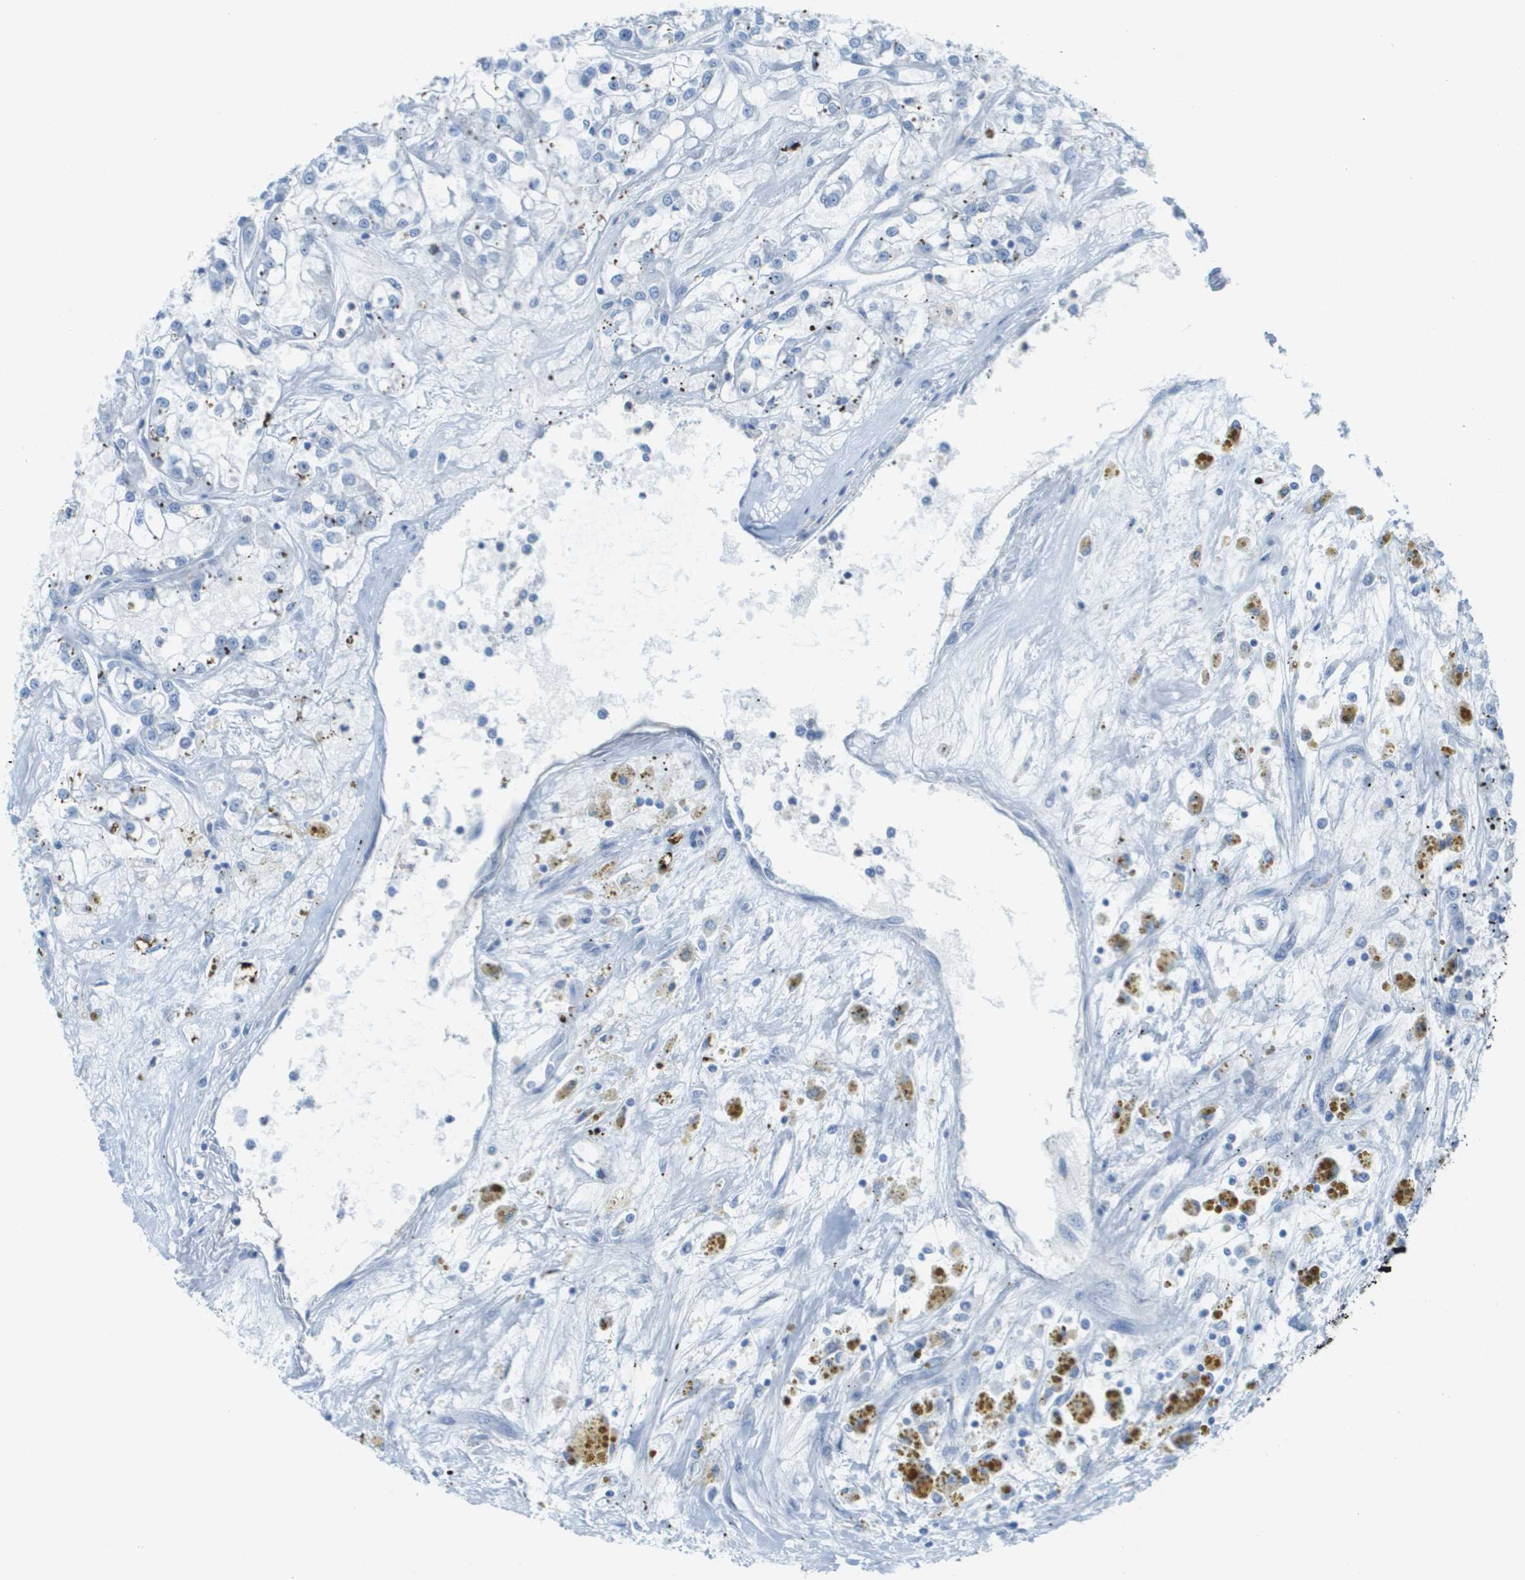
{"staining": {"intensity": "negative", "quantity": "none", "location": "none"}, "tissue": "renal cancer", "cell_type": "Tumor cells", "image_type": "cancer", "snomed": [{"axis": "morphology", "description": "Adenocarcinoma, NOS"}, {"axis": "topography", "description": "Kidney"}], "caption": "A high-resolution image shows immunohistochemistry staining of renal cancer (adenocarcinoma), which exhibits no significant positivity in tumor cells.", "gene": "CD46", "patient": {"sex": "female", "age": 52}}